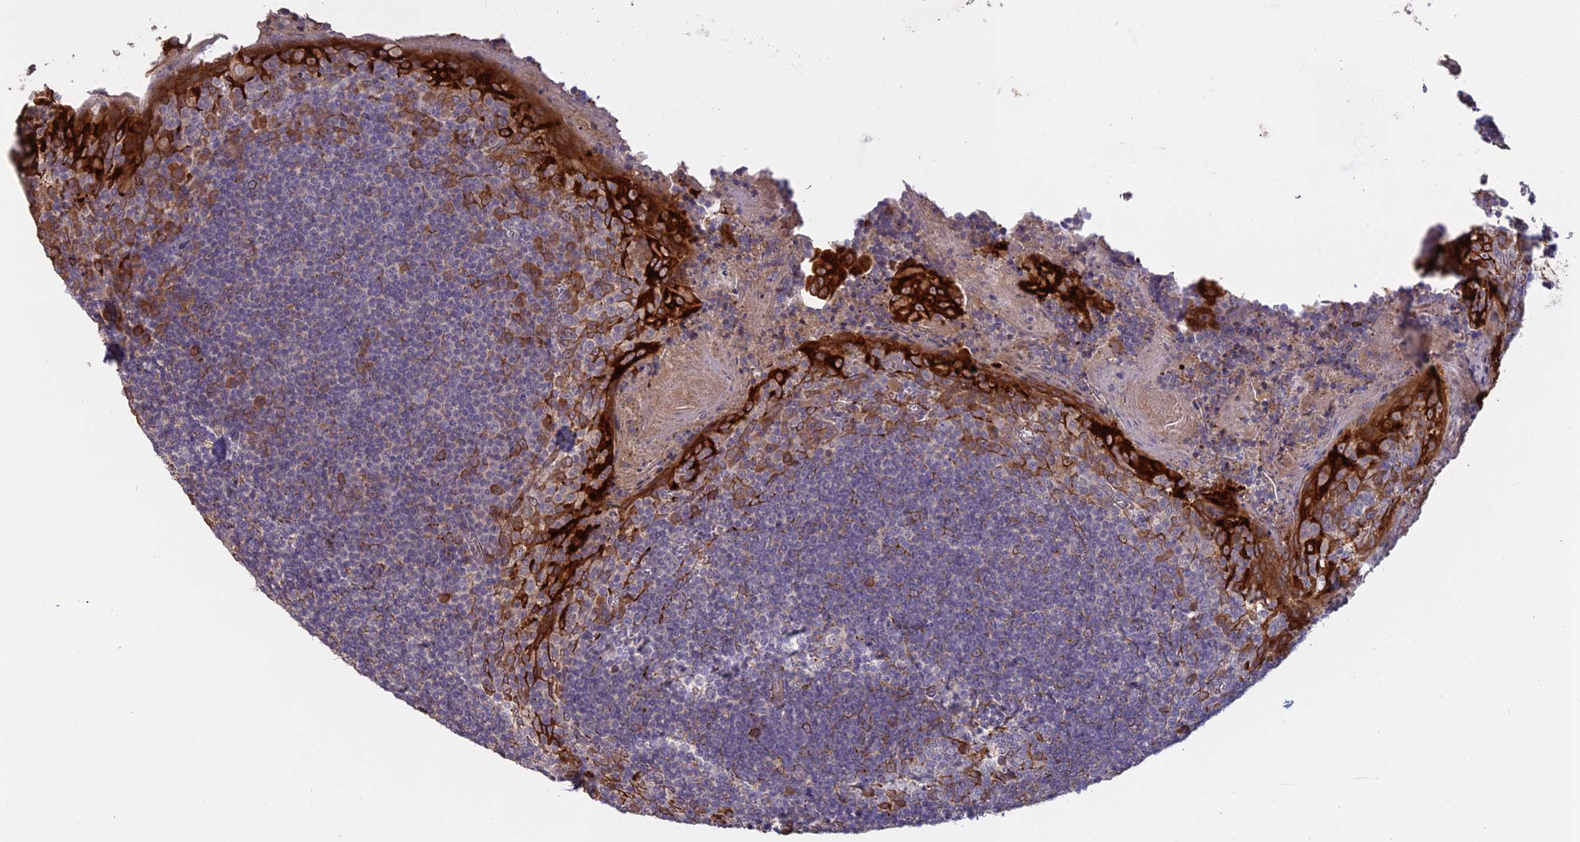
{"staining": {"intensity": "moderate", "quantity": "<25%", "location": "cytoplasmic/membranous"}, "tissue": "tonsil", "cell_type": "Germinal center cells", "image_type": "normal", "snomed": [{"axis": "morphology", "description": "Normal tissue, NOS"}, {"axis": "topography", "description": "Tonsil"}], "caption": "Immunohistochemistry (IHC) micrograph of normal tonsil: human tonsil stained using immunohistochemistry demonstrates low levels of moderate protein expression localized specifically in the cytoplasmic/membranous of germinal center cells, appearing as a cytoplasmic/membranous brown color.", "gene": "PPIC", "patient": {"sex": "male", "age": 27}}